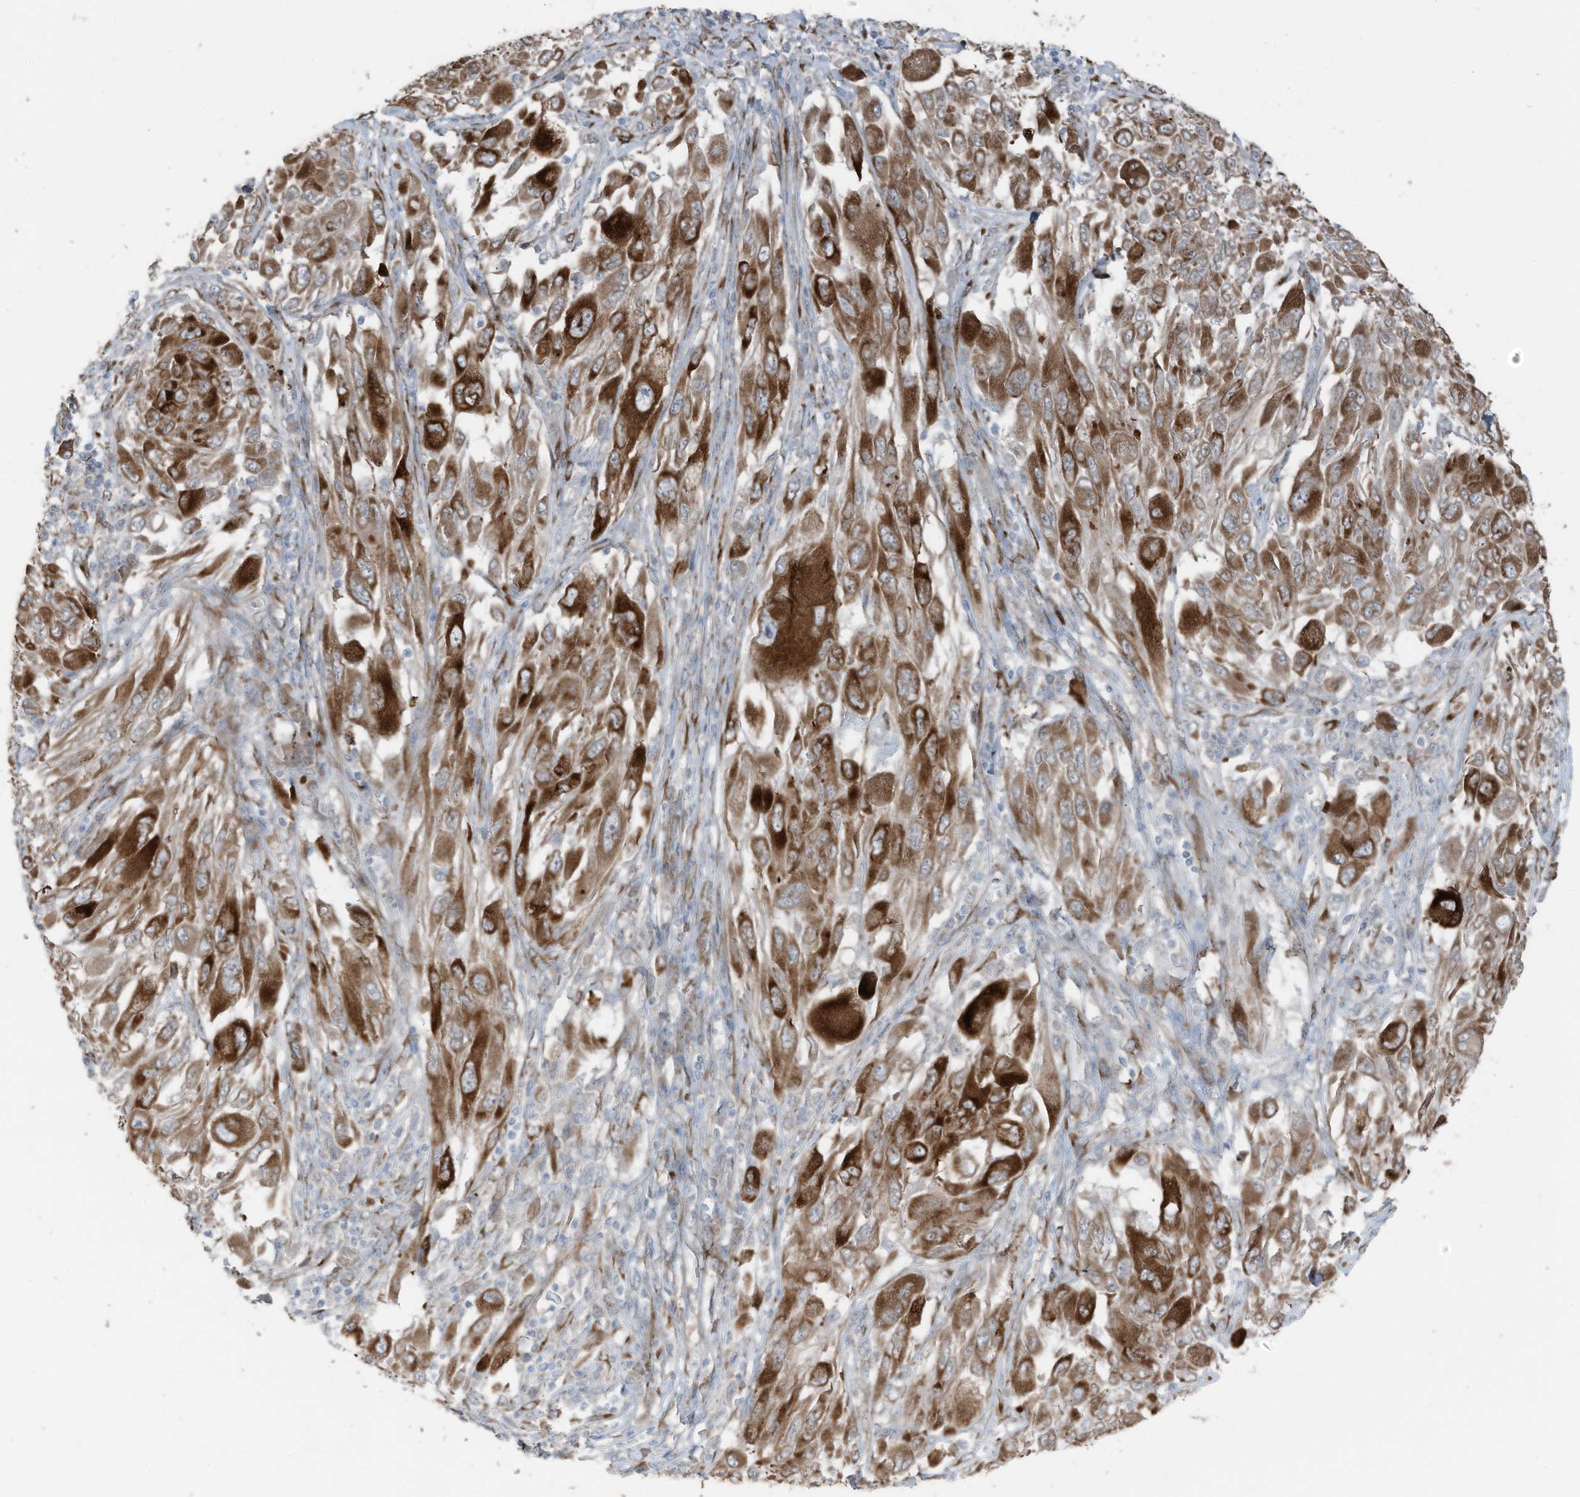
{"staining": {"intensity": "strong", "quantity": ">75%", "location": "cytoplasmic/membranous"}, "tissue": "melanoma", "cell_type": "Tumor cells", "image_type": "cancer", "snomed": [{"axis": "morphology", "description": "Malignant melanoma, NOS"}, {"axis": "topography", "description": "Skin"}], "caption": "Malignant melanoma tissue reveals strong cytoplasmic/membranous staining in approximately >75% of tumor cells", "gene": "ARHGEF33", "patient": {"sex": "female", "age": 91}}